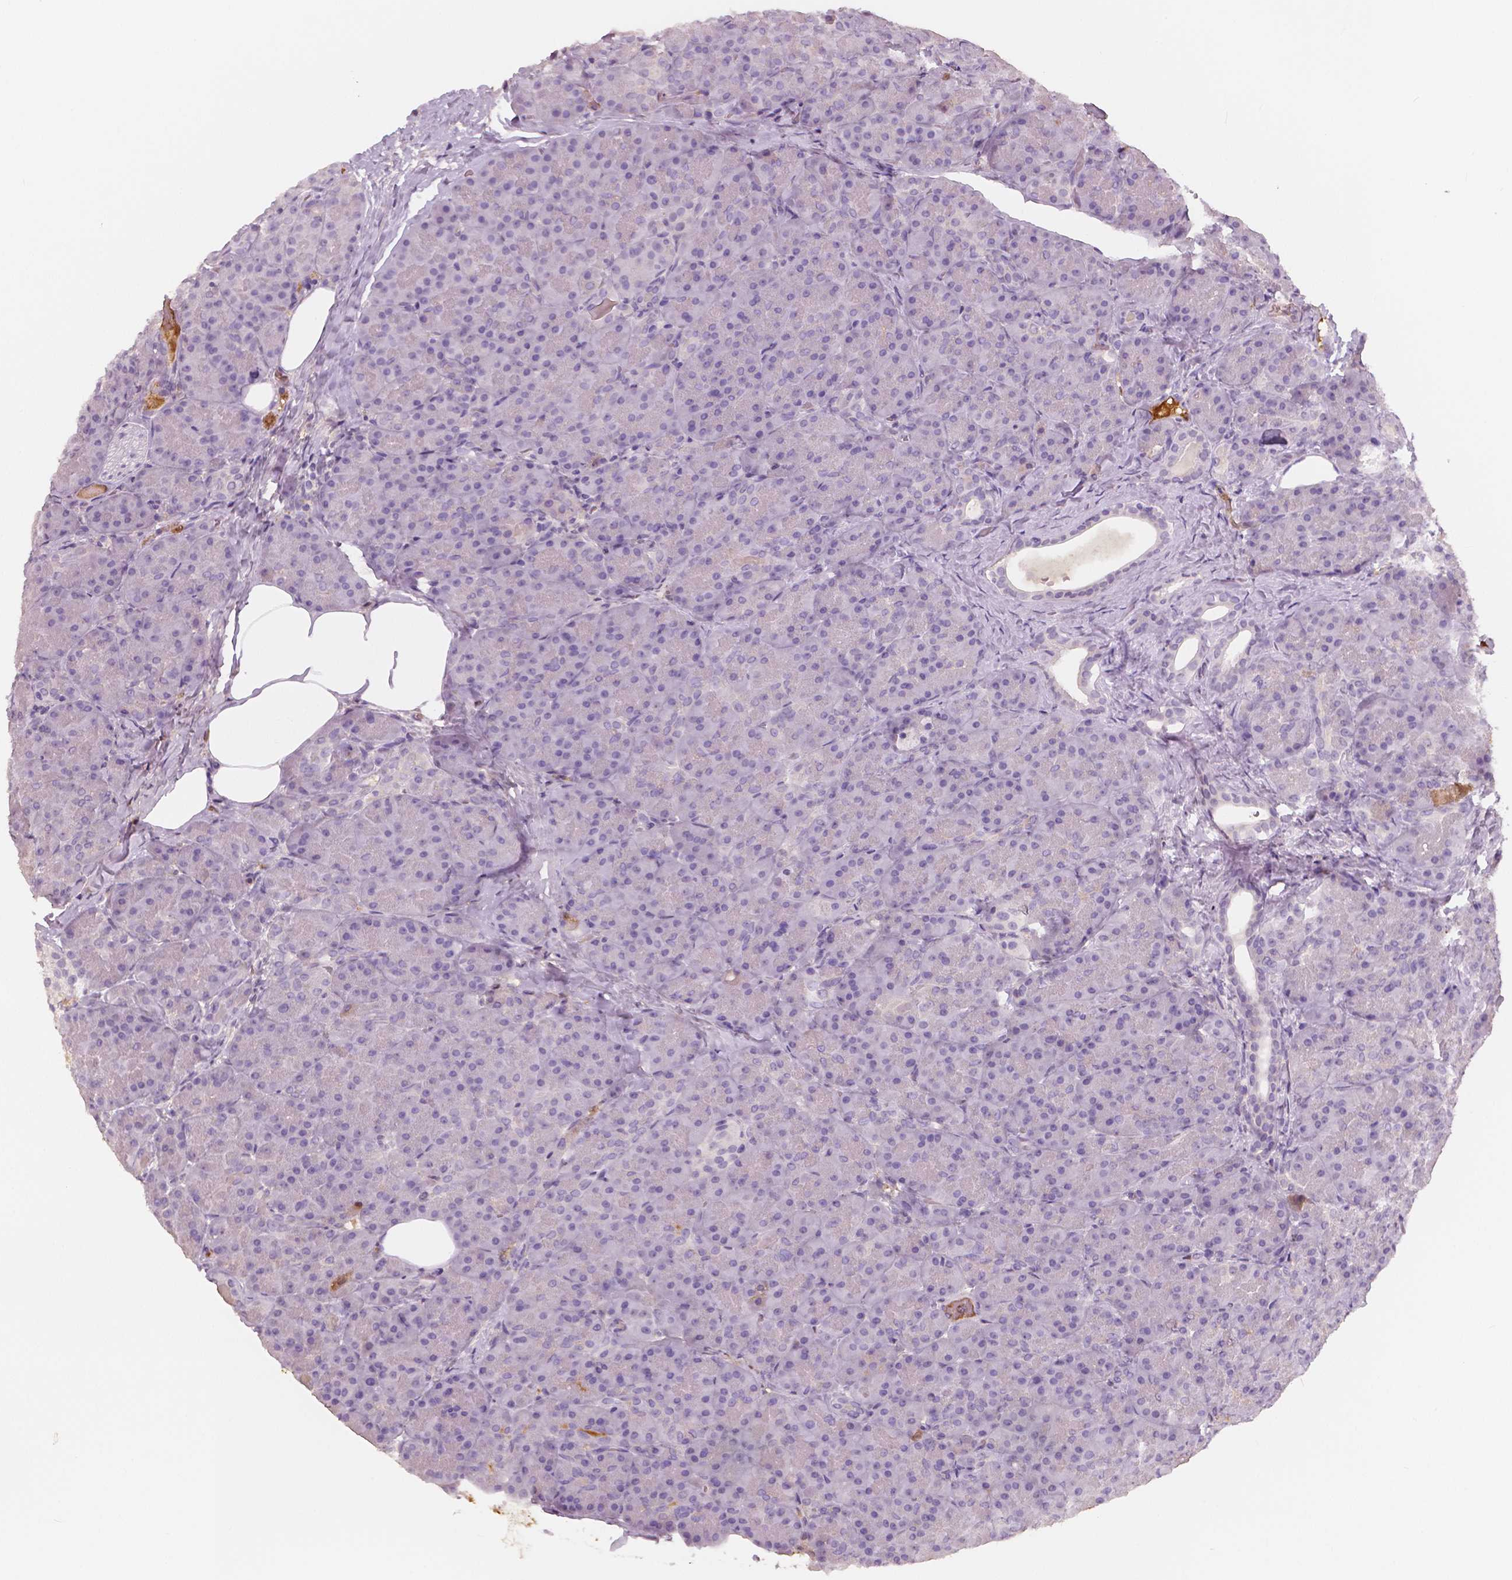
{"staining": {"intensity": "negative", "quantity": "none", "location": "none"}, "tissue": "pancreas", "cell_type": "Exocrine glandular cells", "image_type": "normal", "snomed": [{"axis": "morphology", "description": "Normal tissue, NOS"}, {"axis": "topography", "description": "Pancreas"}], "caption": "The immunohistochemistry photomicrograph has no significant expression in exocrine glandular cells of pancreas. (DAB (3,3'-diaminobenzidine) immunohistochemistry, high magnification).", "gene": "APOA4", "patient": {"sex": "male", "age": 57}}